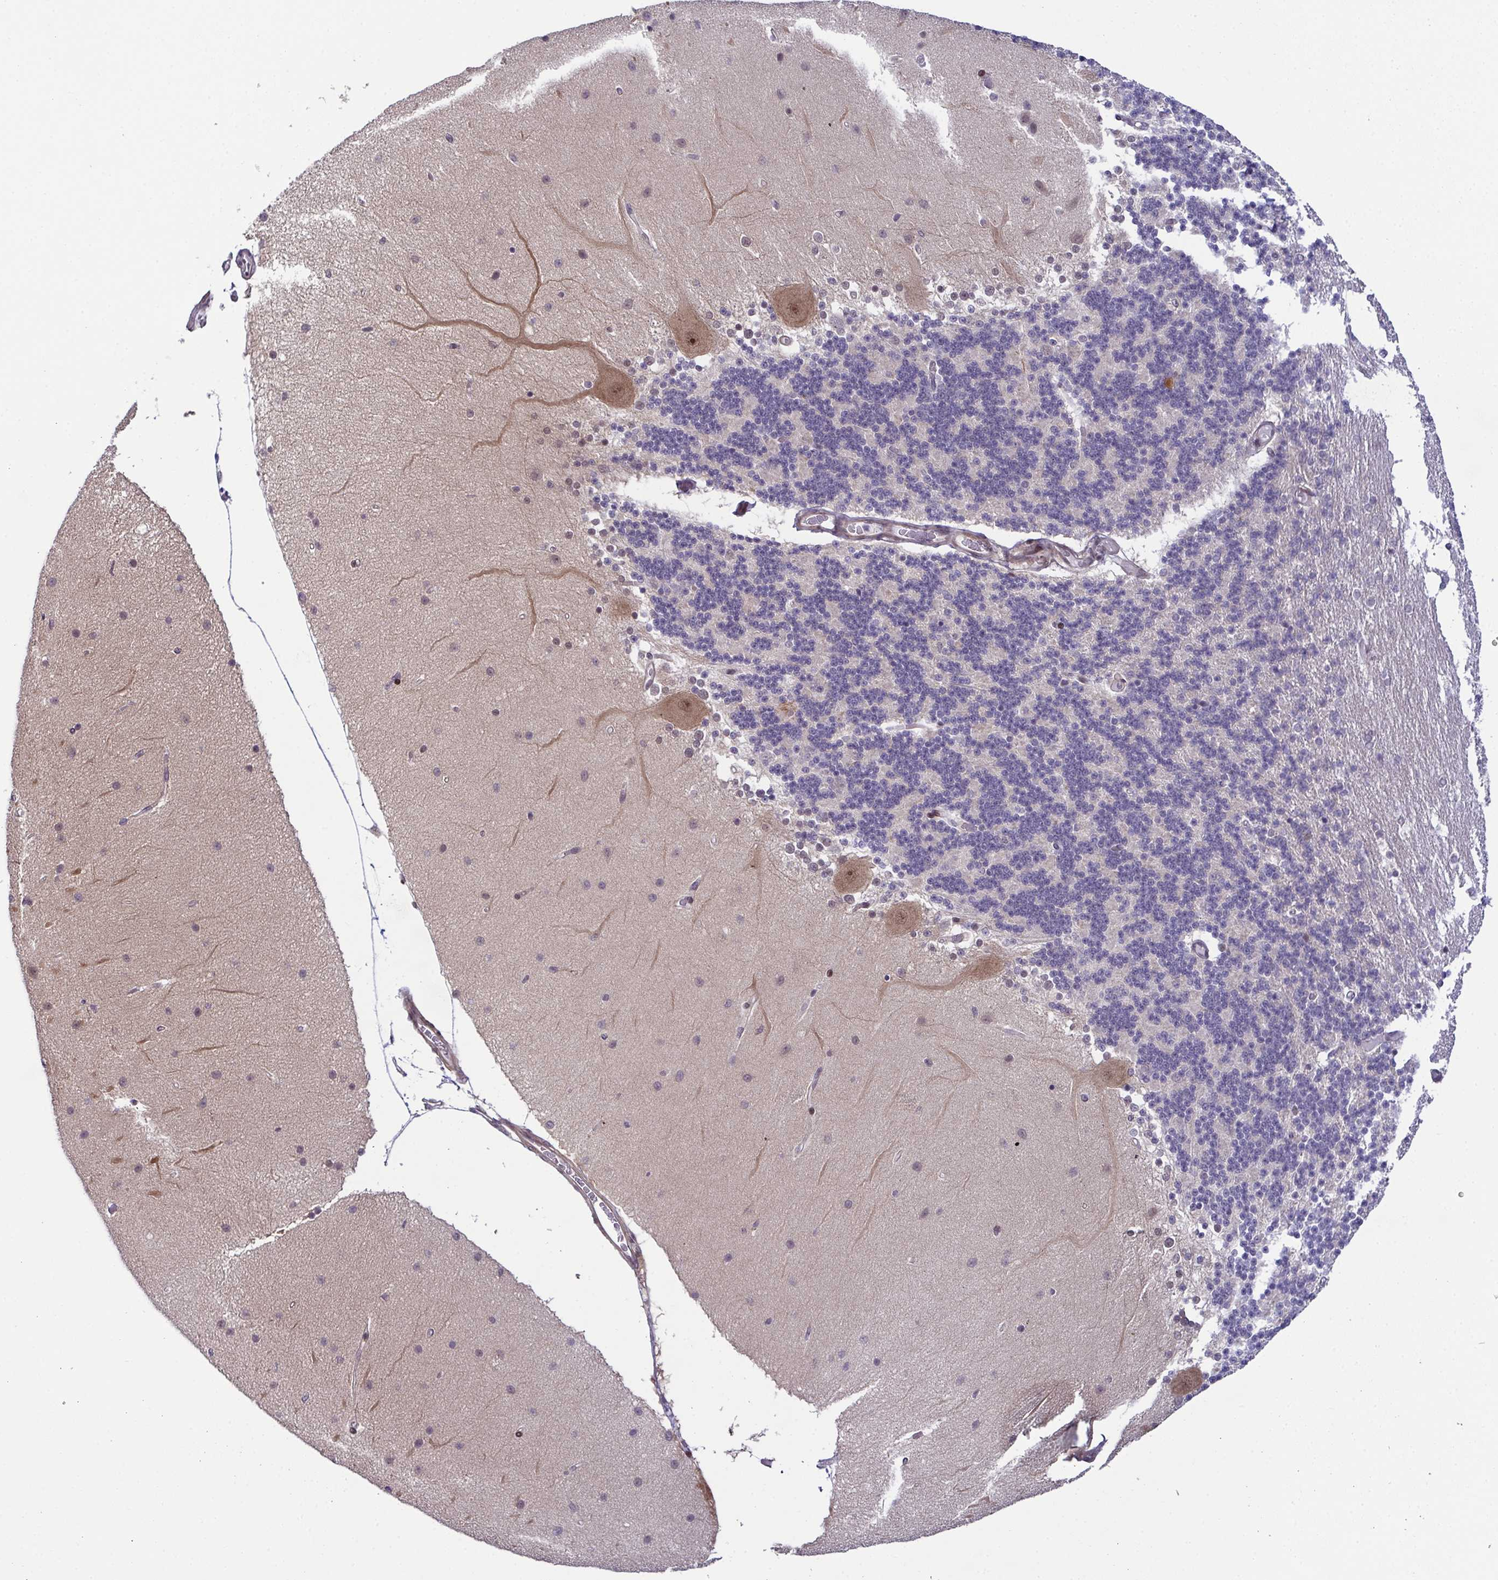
{"staining": {"intensity": "negative", "quantity": "none", "location": "none"}, "tissue": "cerebellum", "cell_type": "Cells in granular layer", "image_type": "normal", "snomed": [{"axis": "morphology", "description": "Normal tissue, NOS"}, {"axis": "topography", "description": "Cerebellum"}], "caption": "Normal cerebellum was stained to show a protein in brown. There is no significant expression in cells in granular layer. (Stains: DAB immunohistochemistry (IHC) with hematoxylin counter stain, Microscopy: brightfield microscopy at high magnification).", "gene": "DNAJB1", "patient": {"sex": "female", "age": 54}}